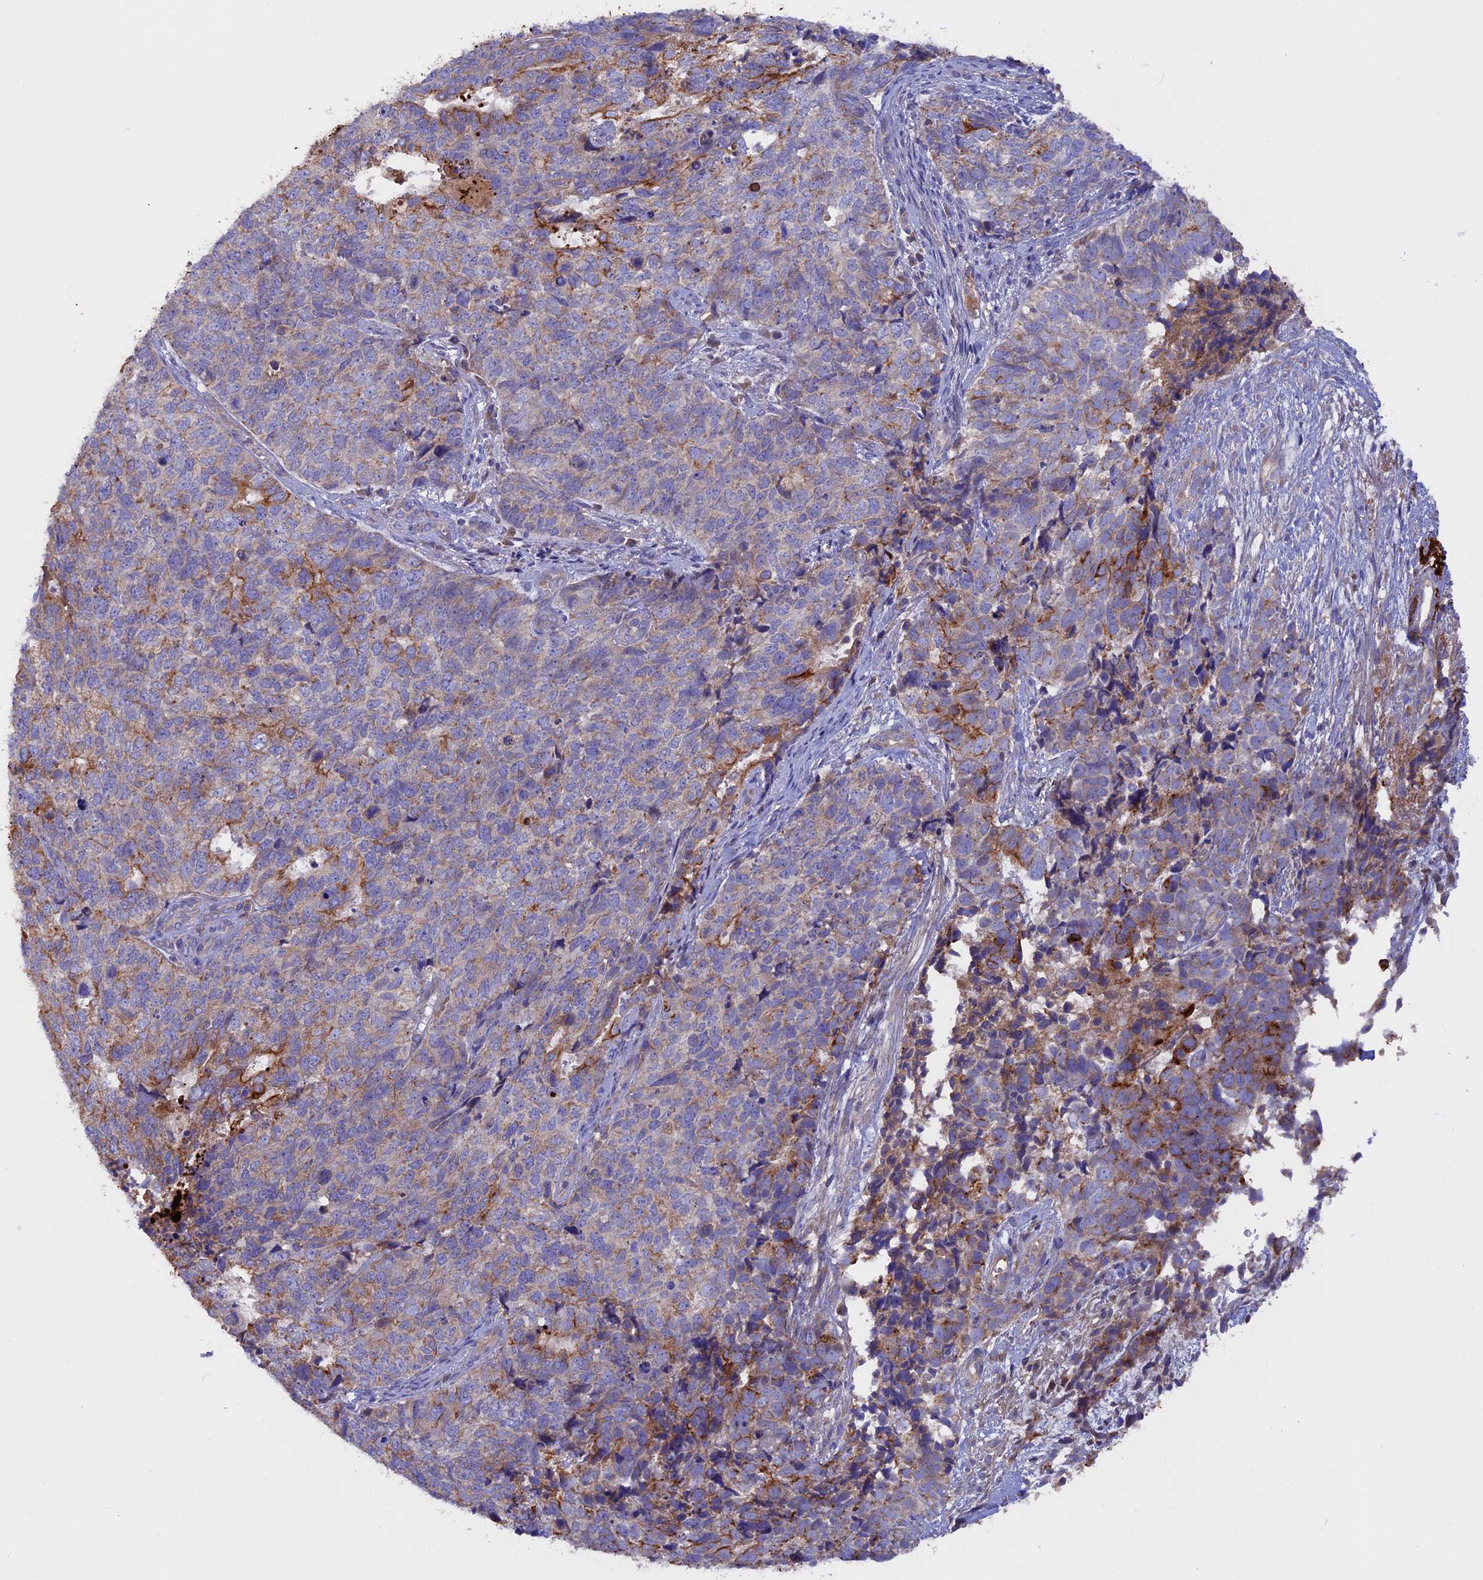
{"staining": {"intensity": "moderate", "quantity": "<25%", "location": "cytoplasmic/membranous"}, "tissue": "cervical cancer", "cell_type": "Tumor cells", "image_type": "cancer", "snomed": [{"axis": "morphology", "description": "Squamous cell carcinoma, NOS"}, {"axis": "topography", "description": "Cervix"}], "caption": "This is an image of immunohistochemistry staining of cervical cancer (squamous cell carcinoma), which shows moderate staining in the cytoplasmic/membranous of tumor cells.", "gene": "PTPN9", "patient": {"sex": "female", "age": 63}}